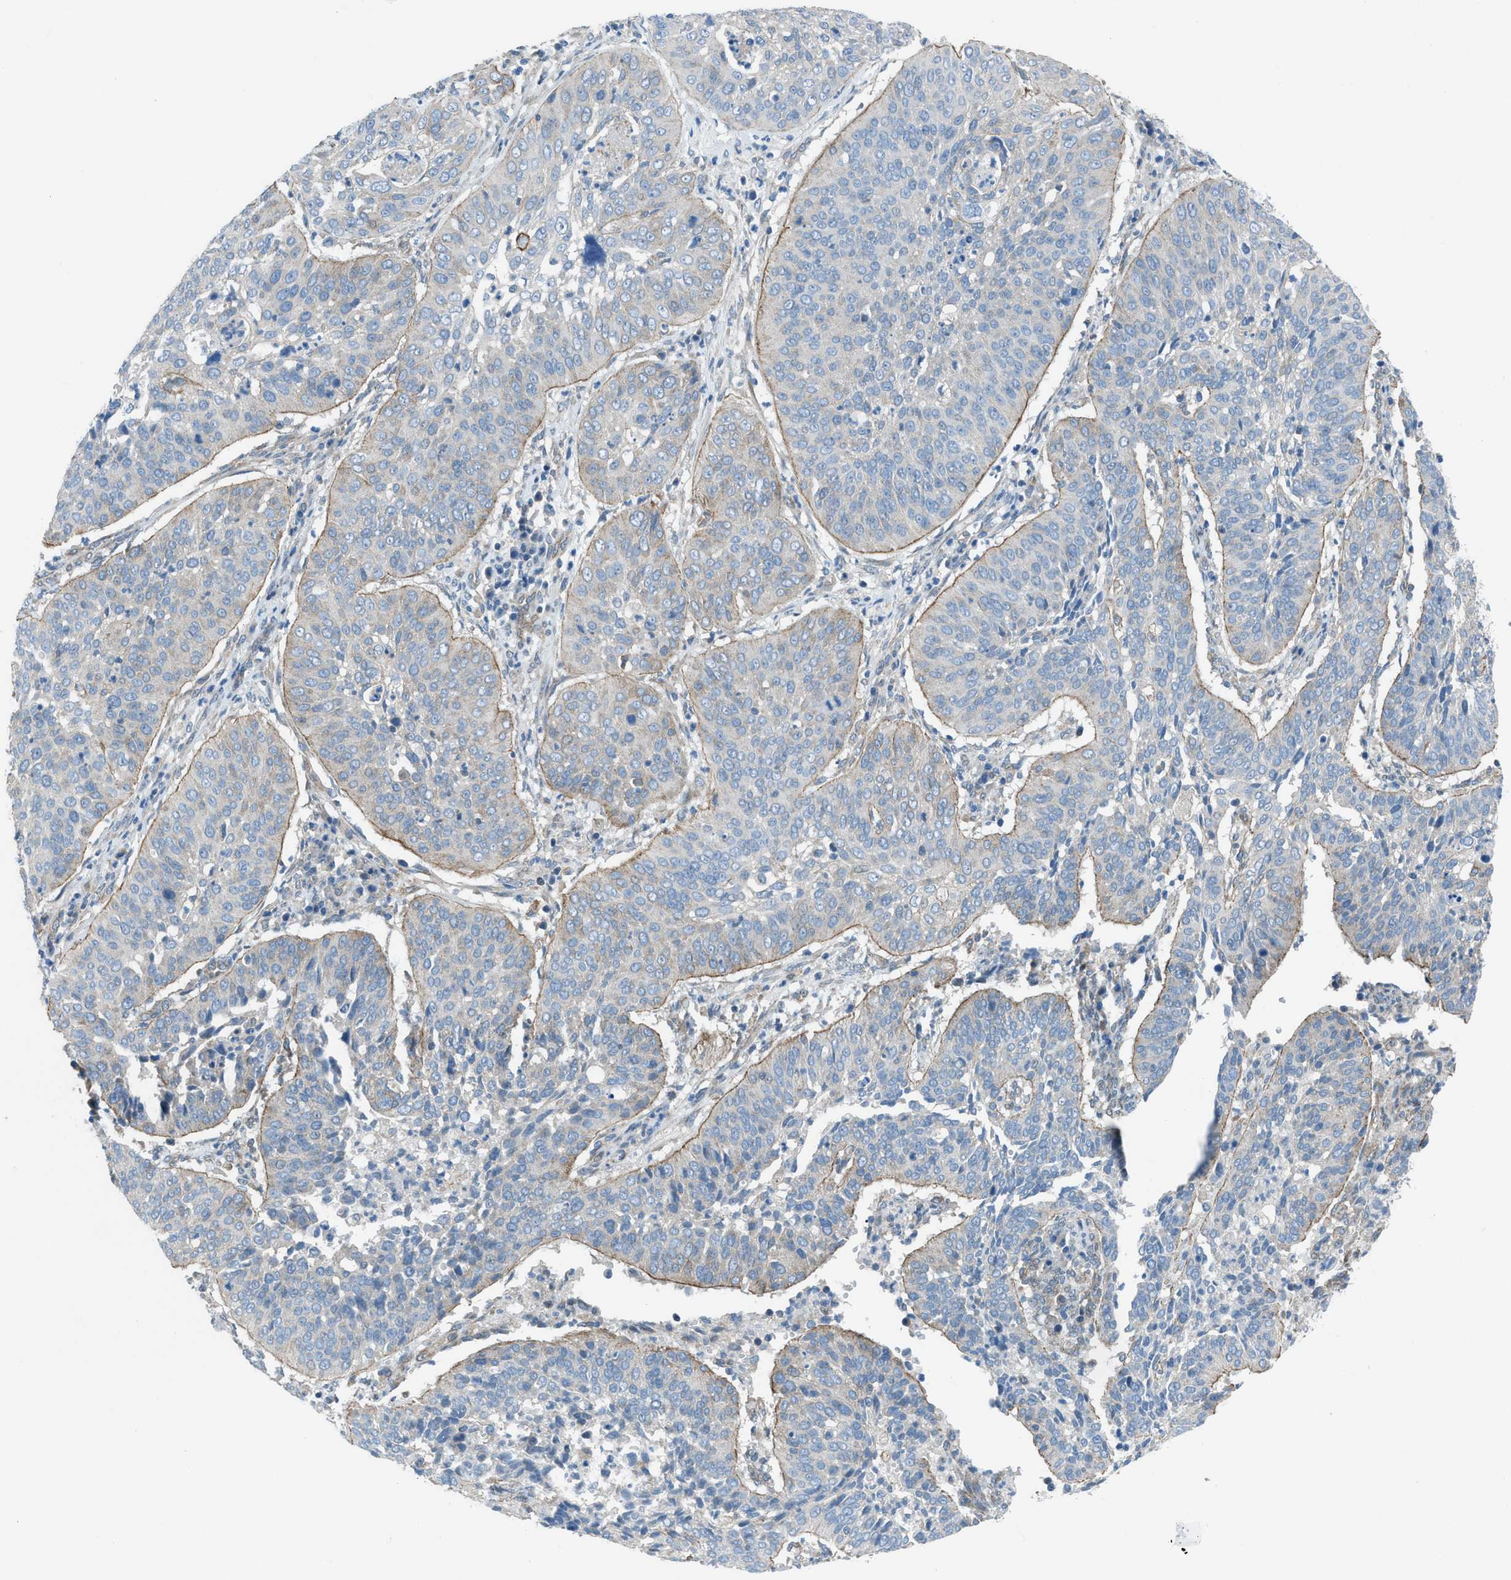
{"staining": {"intensity": "moderate", "quantity": "25%-75%", "location": "cytoplasmic/membranous"}, "tissue": "cervical cancer", "cell_type": "Tumor cells", "image_type": "cancer", "snomed": [{"axis": "morphology", "description": "Normal tissue, NOS"}, {"axis": "morphology", "description": "Squamous cell carcinoma, NOS"}, {"axis": "topography", "description": "Cervix"}], "caption": "Human cervical cancer stained for a protein (brown) shows moderate cytoplasmic/membranous positive positivity in about 25%-75% of tumor cells.", "gene": "PRKN", "patient": {"sex": "female", "age": 39}}